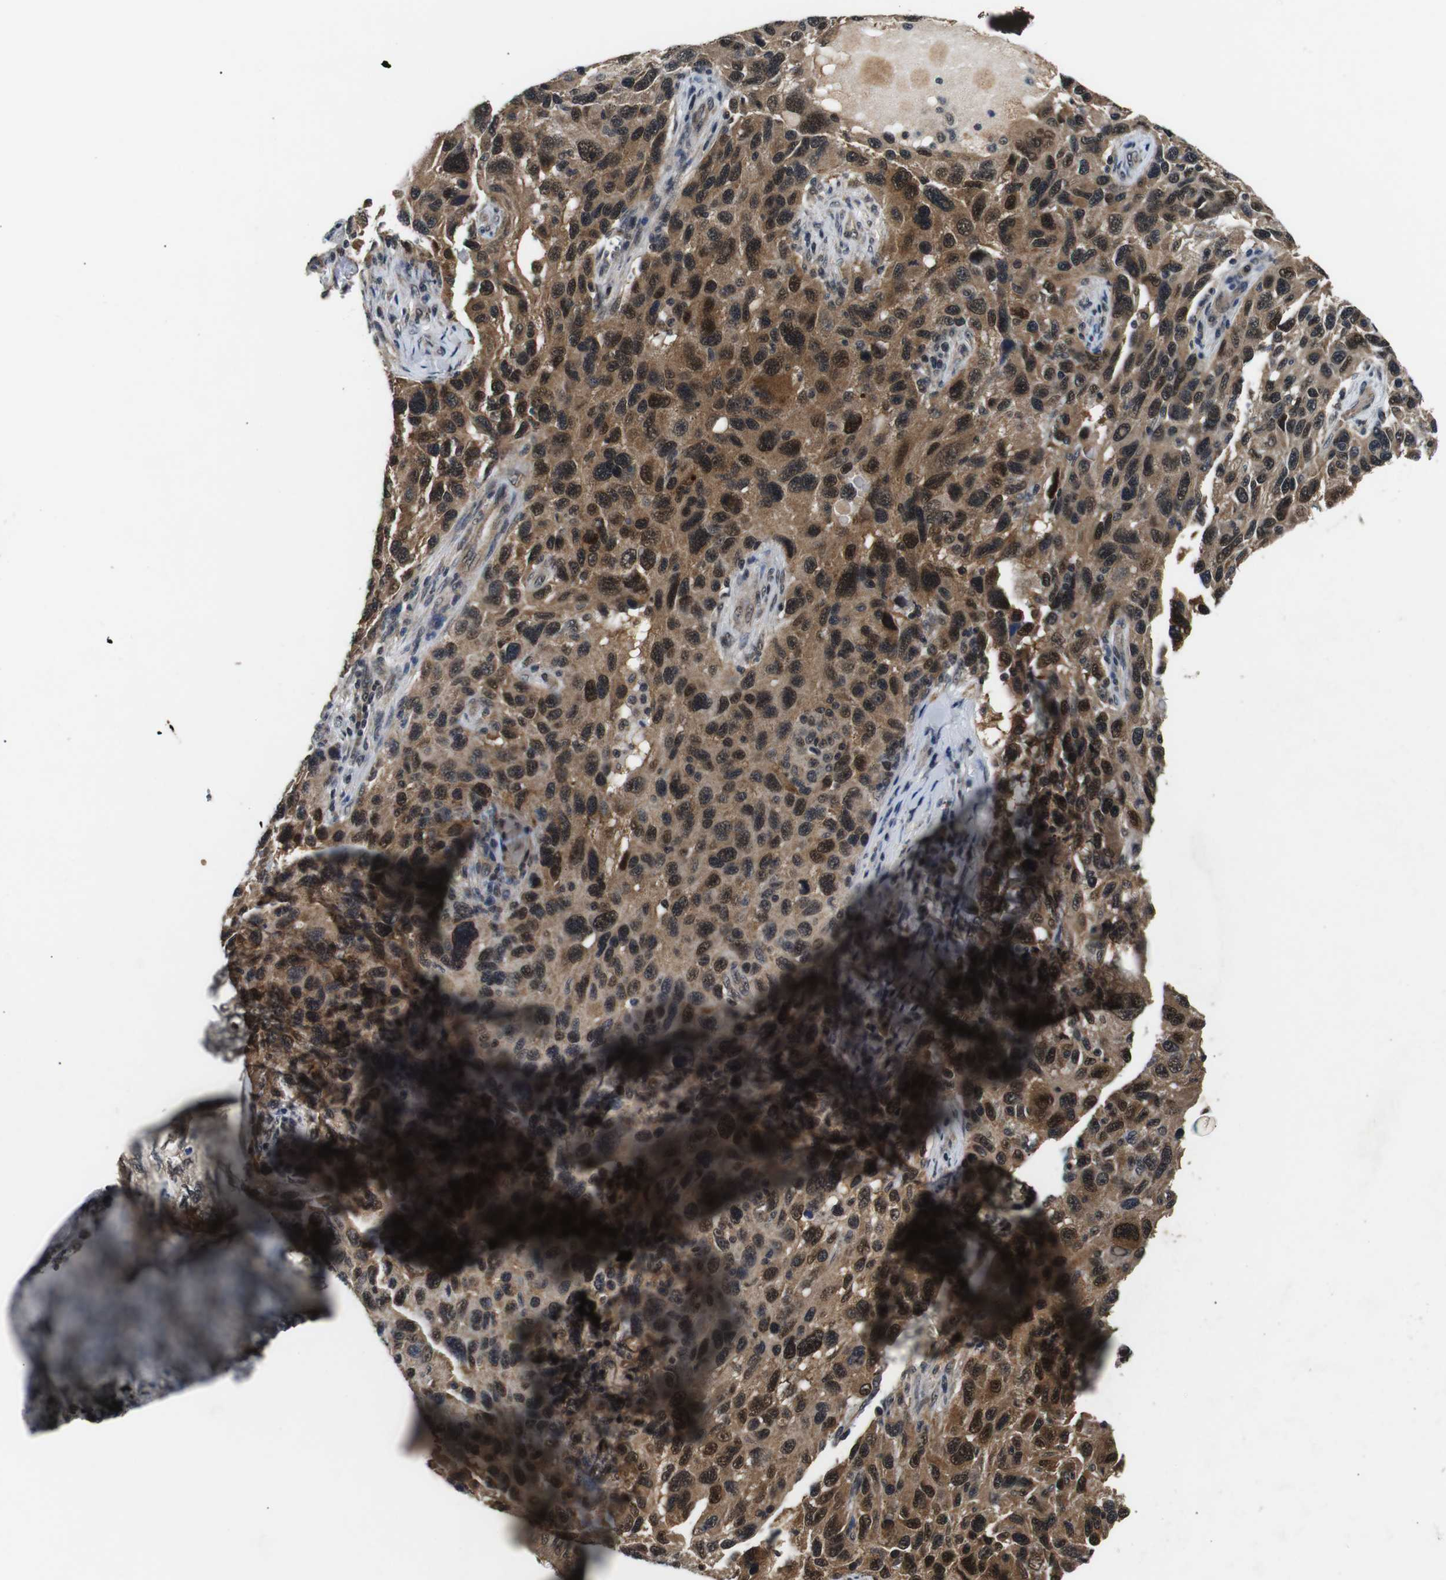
{"staining": {"intensity": "moderate", "quantity": ">75%", "location": "cytoplasmic/membranous,nuclear"}, "tissue": "melanoma", "cell_type": "Tumor cells", "image_type": "cancer", "snomed": [{"axis": "morphology", "description": "Malignant melanoma, NOS"}, {"axis": "topography", "description": "Skin"}], "caption": "Brown immunohistochemical staining in human melanoma shows moderate cytoplasmic/membranous and nuclear expression in approximately >75% of tumor cells. (Brightfield microscopy of DAB IHC at high magnification).", "gene": "SKP1", "patient": {"sex": "male", "age": 53}}